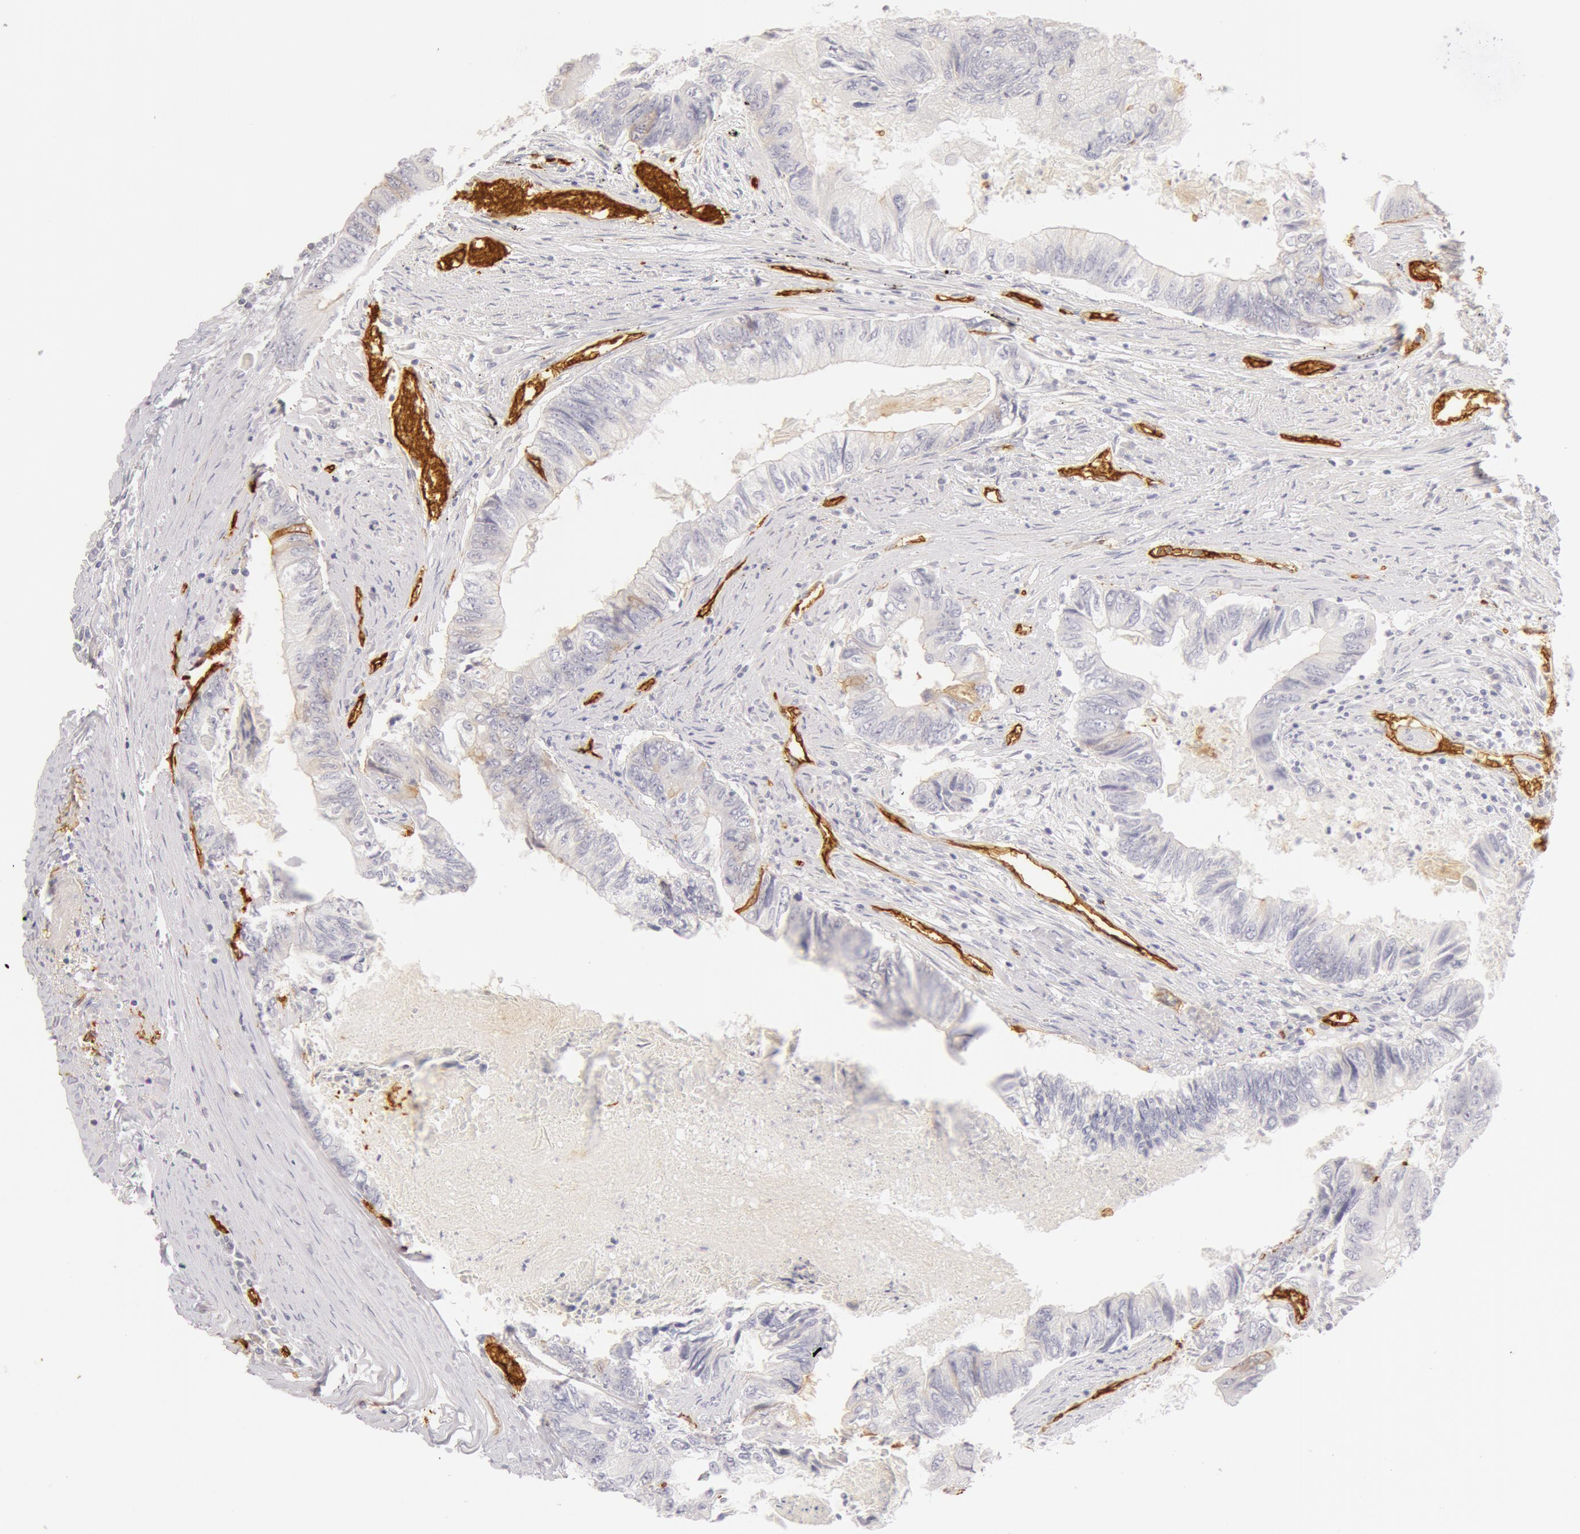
{"staining": {"intensity": "negative", "quantity": "none", "location": "none"}, "tissue": "colorectal cancer", "cell_type": "Tumor cells", "image_type": "cancer", "snomed": [{"axis": "morphology", "description": "Adenocarcinoma, NOS"}, {"axis": "topography", "description": "Rectum"}], "caption": "Colorectal cancer was stained to show a protein in brown. There is no significant staining in tumor cells.", "gene": "AQP1", "patient": {"sex": "female", "age": 82}}